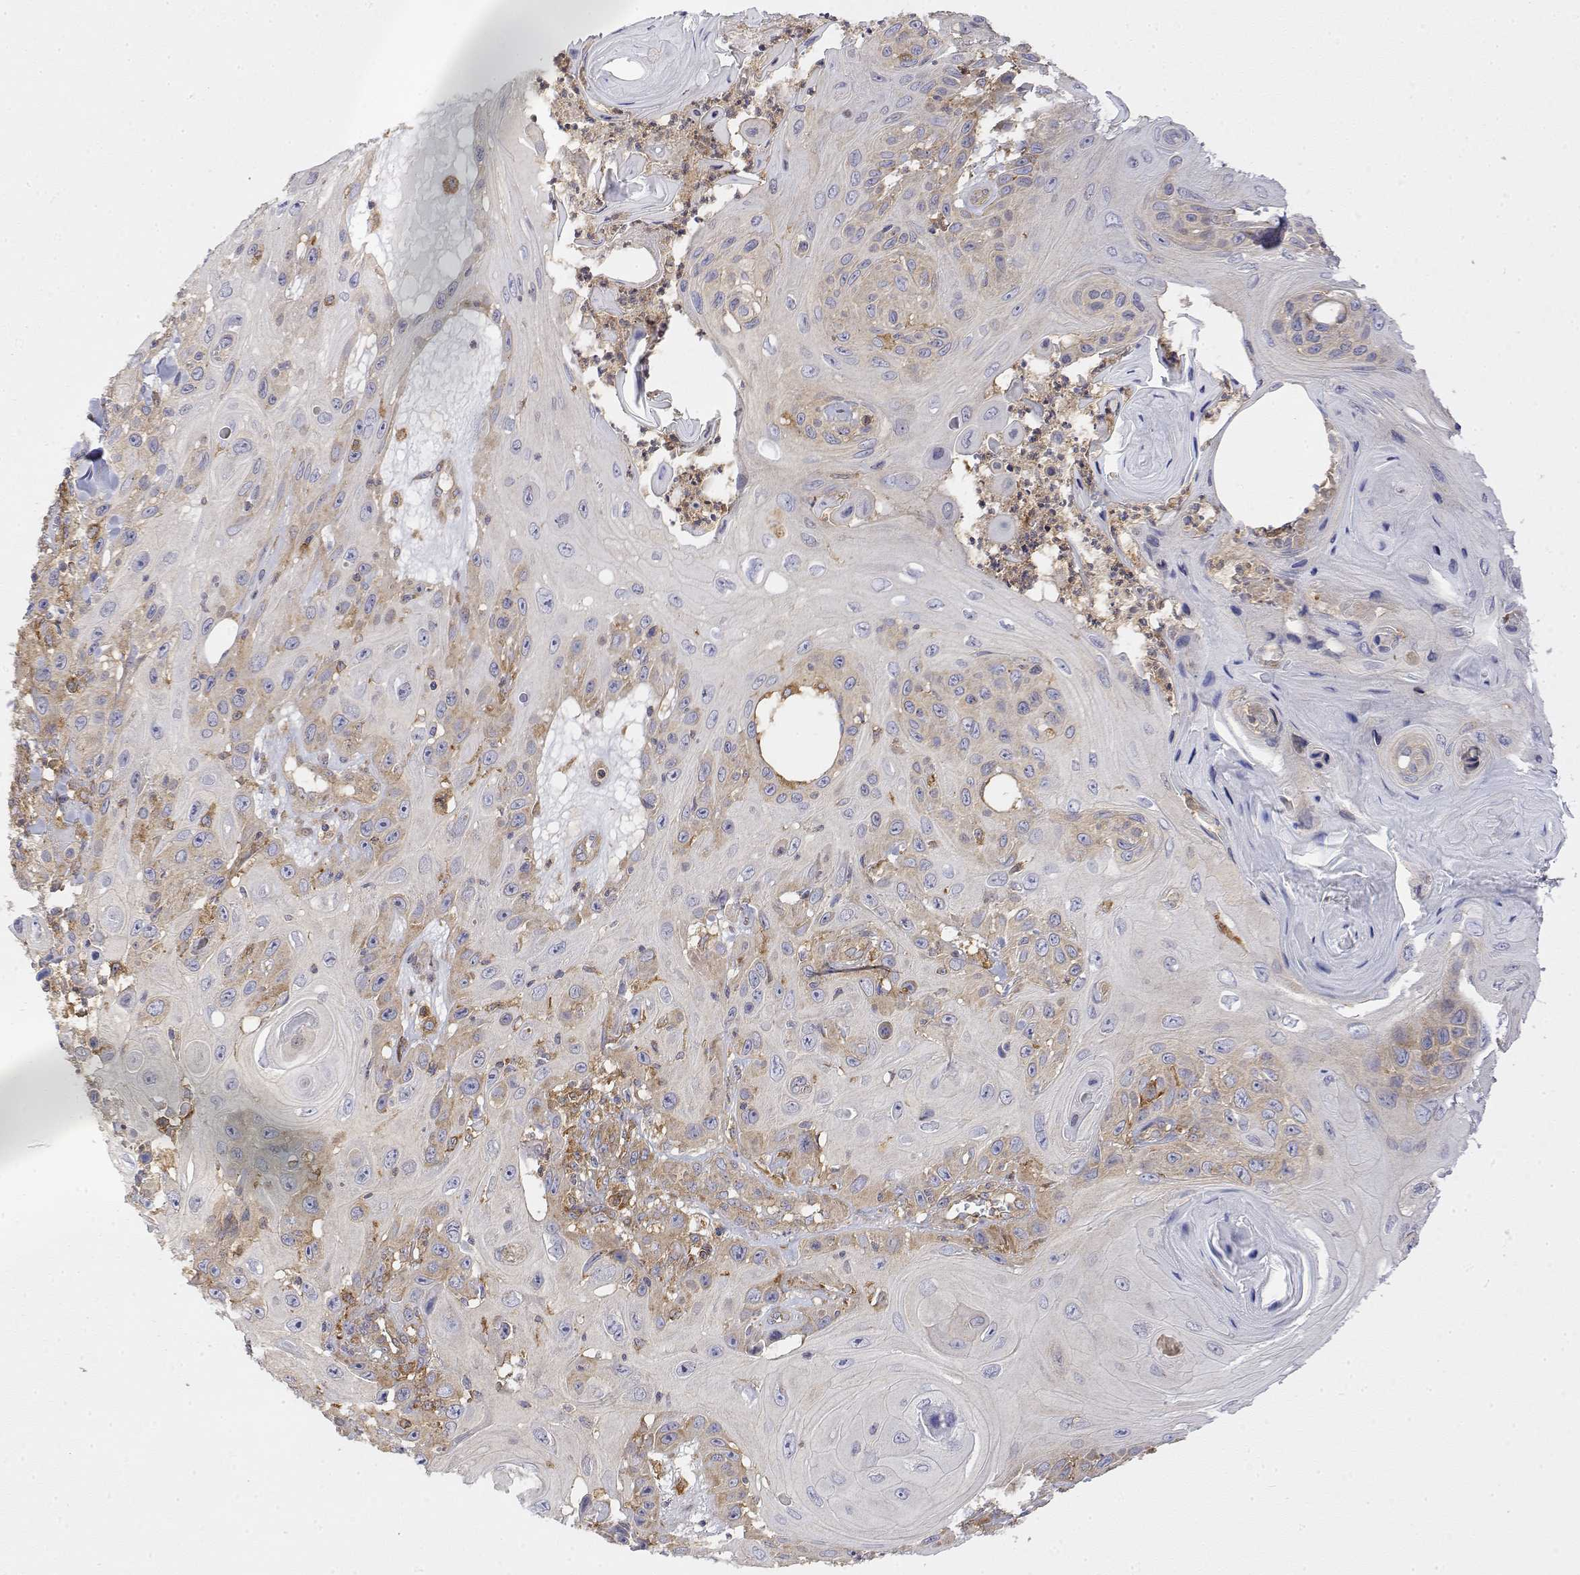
{"staining": {"intensity": "weak", "quantity": "<25%", "location": "cytoplasmic/membranous"}, "tissue": "skin cancer", "cell_type": "Tumor cells", "image_type": "cancer", "snomed": [{"axis": "morphology", "description": "Squamous cell carcinoma, NOS"}, {"axis": "topography", "description": "Skin"}], "caption": "Tumor cells are negative for brown protein staining in skin cancer (squamous cell carcinoma).", "gene": "PACSIN2", "patient": {"sex": "male", "age": 82}}